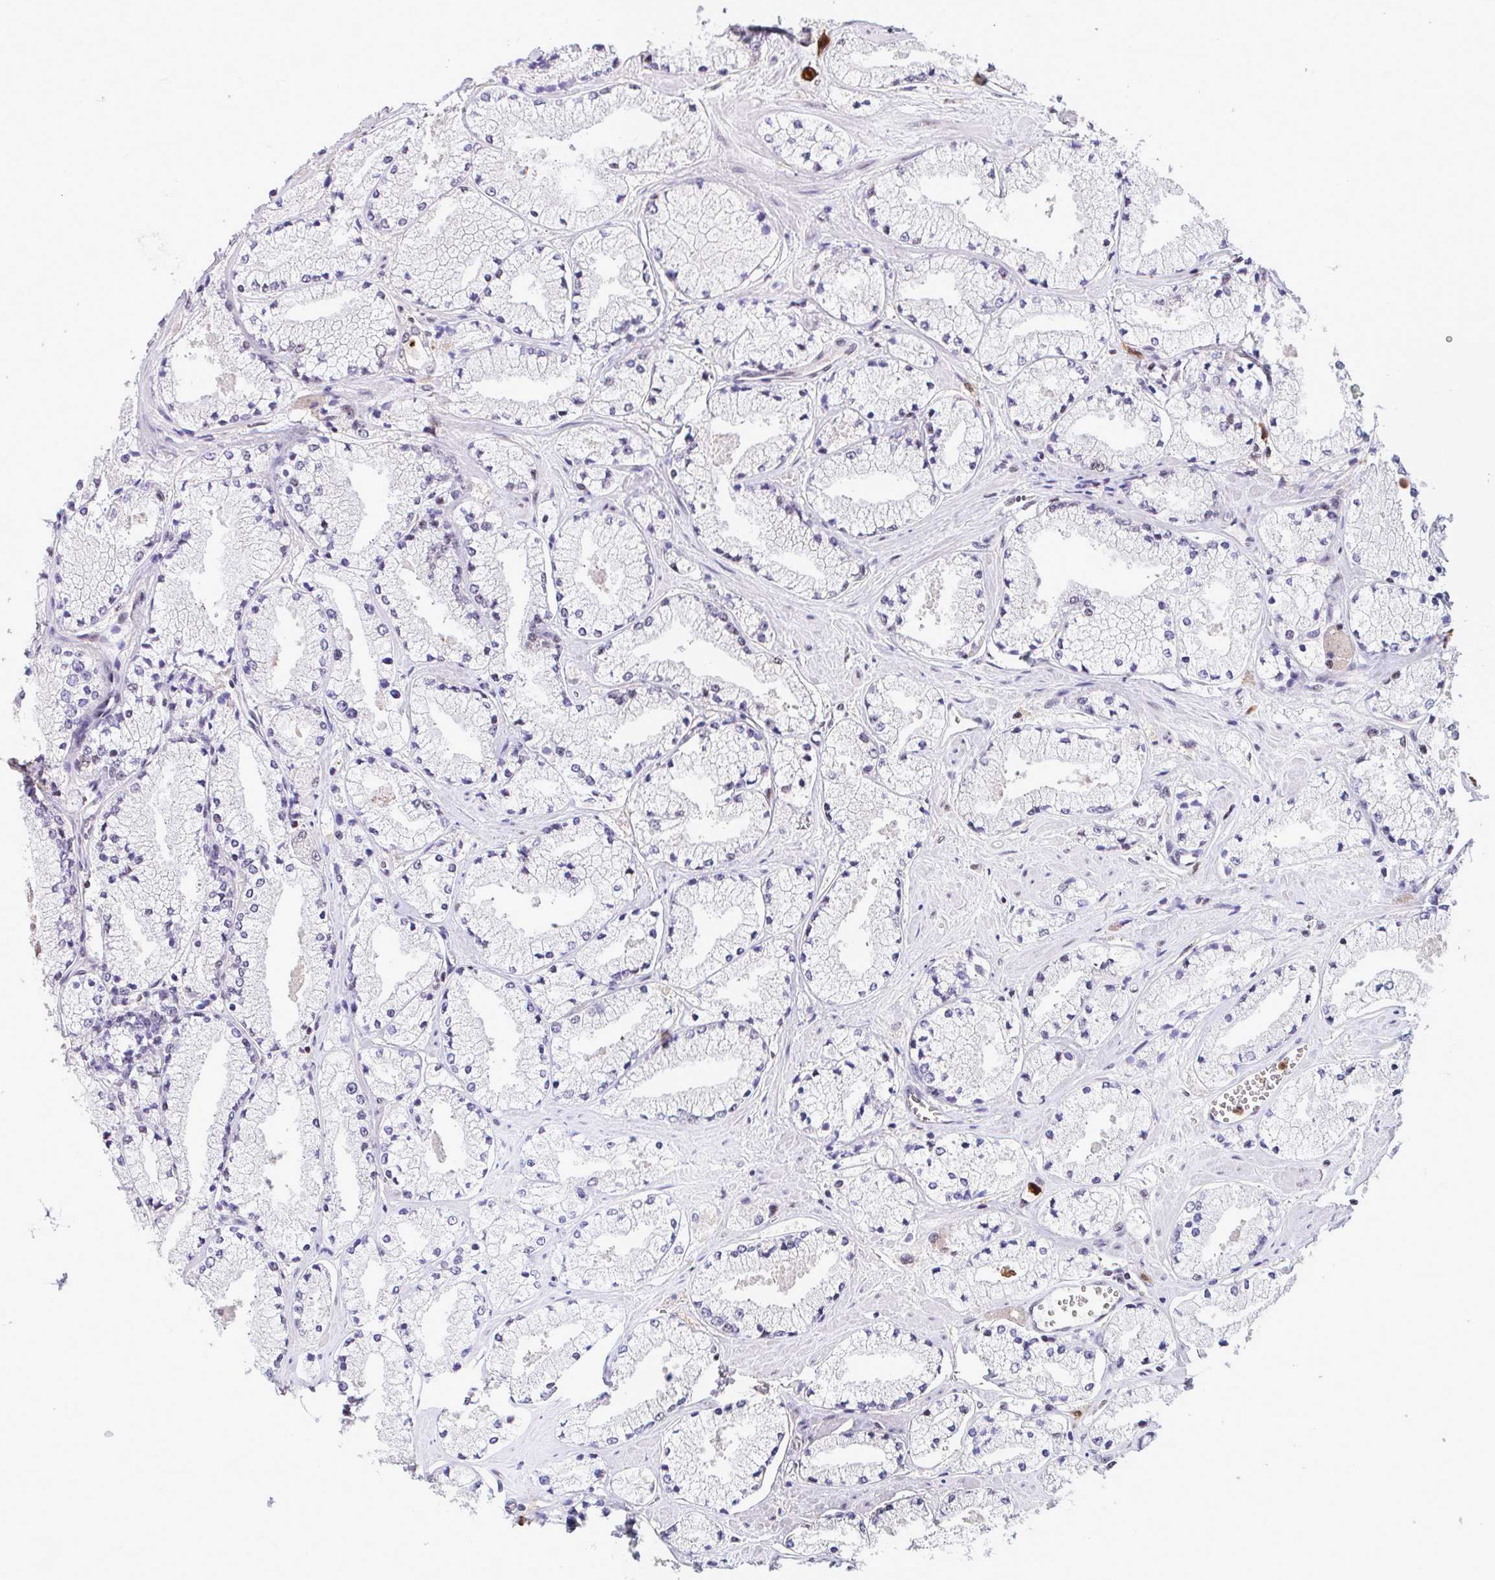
{"staining": {"intensity": "negative", "quantity": "none", "location": "none"}, "tissue": "prostate cancer", "cell_type": "Tumor cells", "image_type": "cancer", "snomed": [{"axis": "morphology", "description": "Adenocarcinoma, High grade"}, {"axis": "topography", "description": "Prostate"}], "caption": "Tumor cells show no significant positivity in prostate cancer. (DAB immunohistochemistry (IHC), high magnification).", "gene": "OR6K3", "patient": {"sex": "male", "age": 63}}